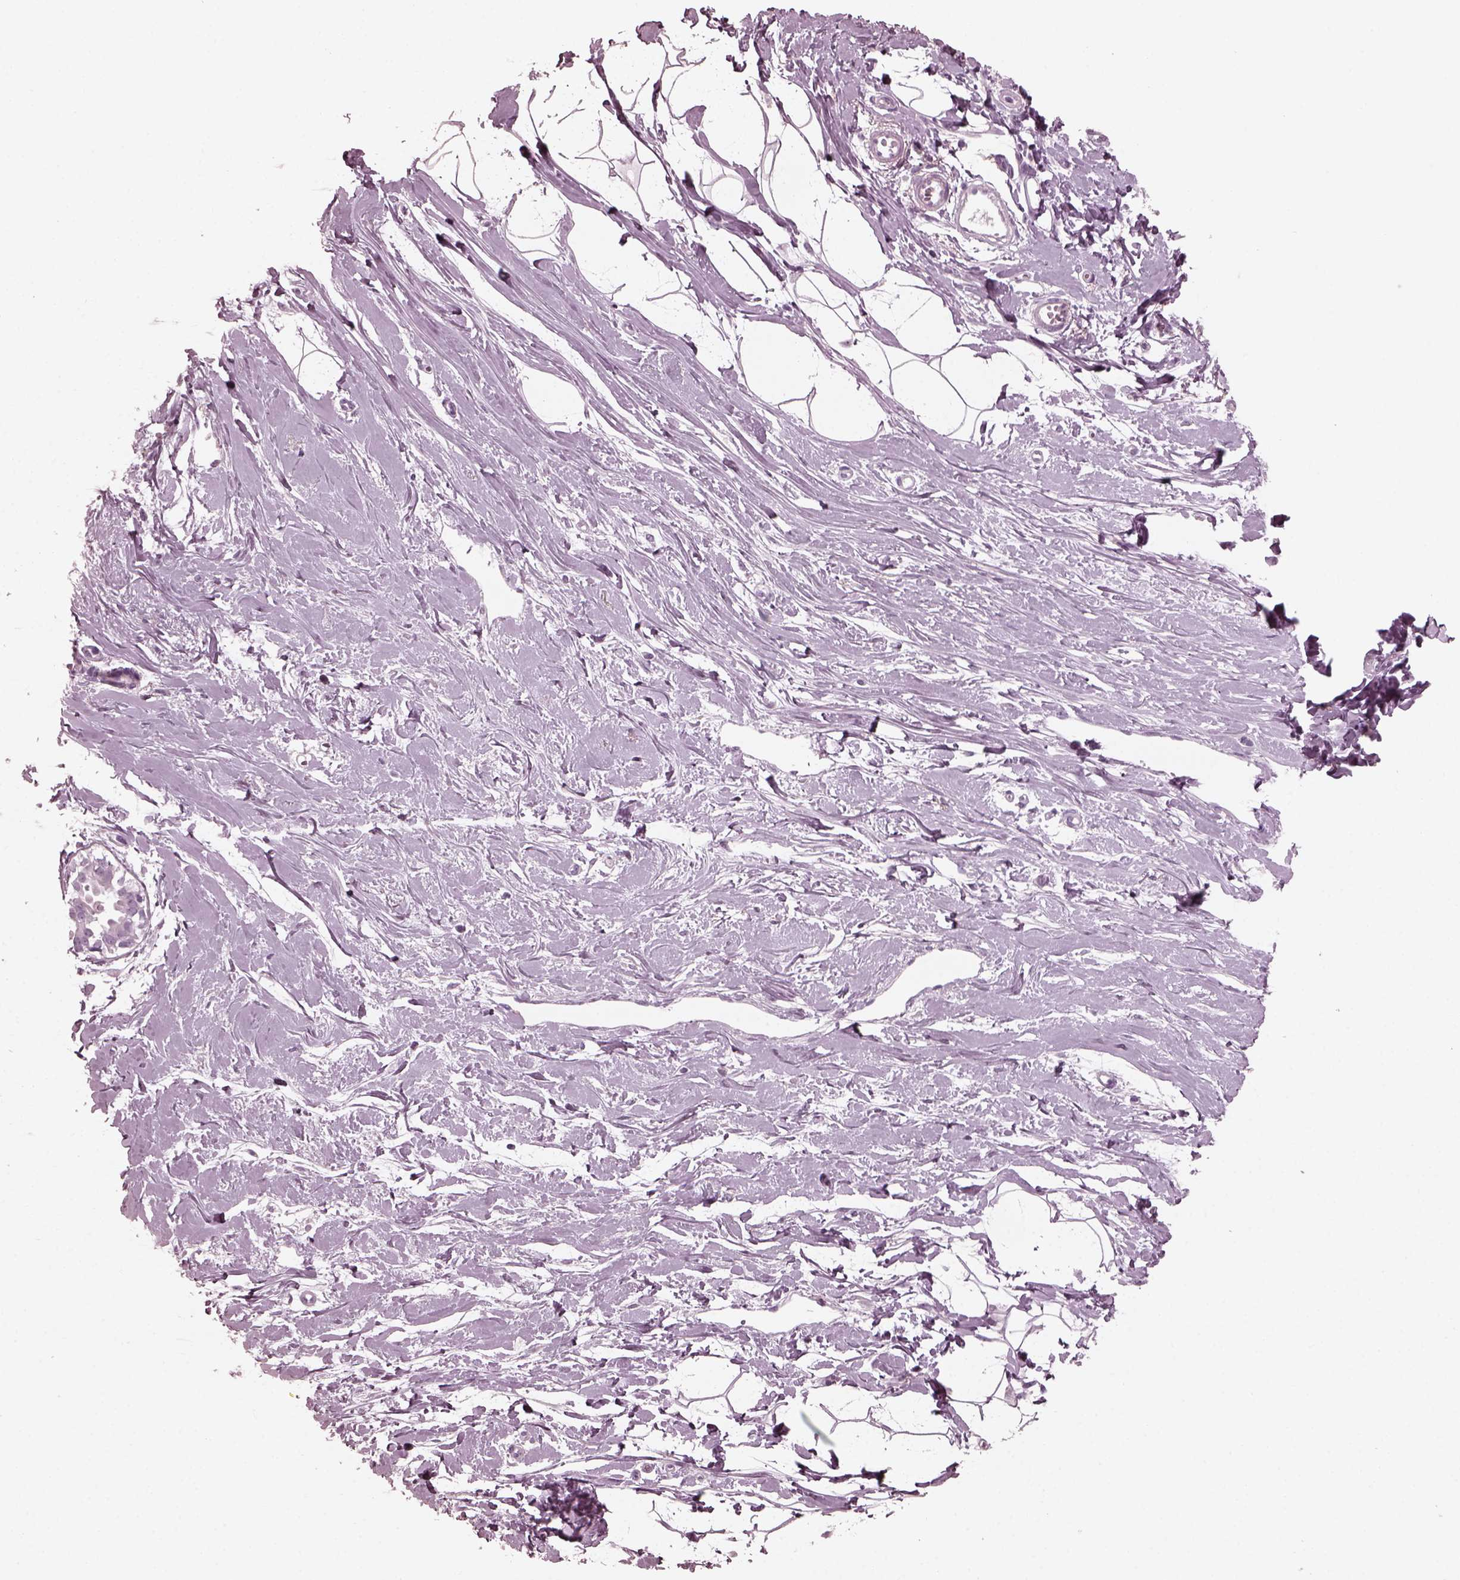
{"staining": {"intensity": "negative", "quantity": "none", "location": "none"}, "tissue": "breast", "cell_type": "Adipocytes", "image_type": "normal", "snomed": [{"axis": "morphology", "description": "Normal tissue, NOS"}, {"axis": "topography", "description": "Breast"}], "caption": "IHC micrograph of benign breast: breast stained with DAB (3,3'-diaminobenzidine) displays no significant protein expression in adipocytes.", "gene": "GRM6", "patient": {"sex": "female", "age": 49}}